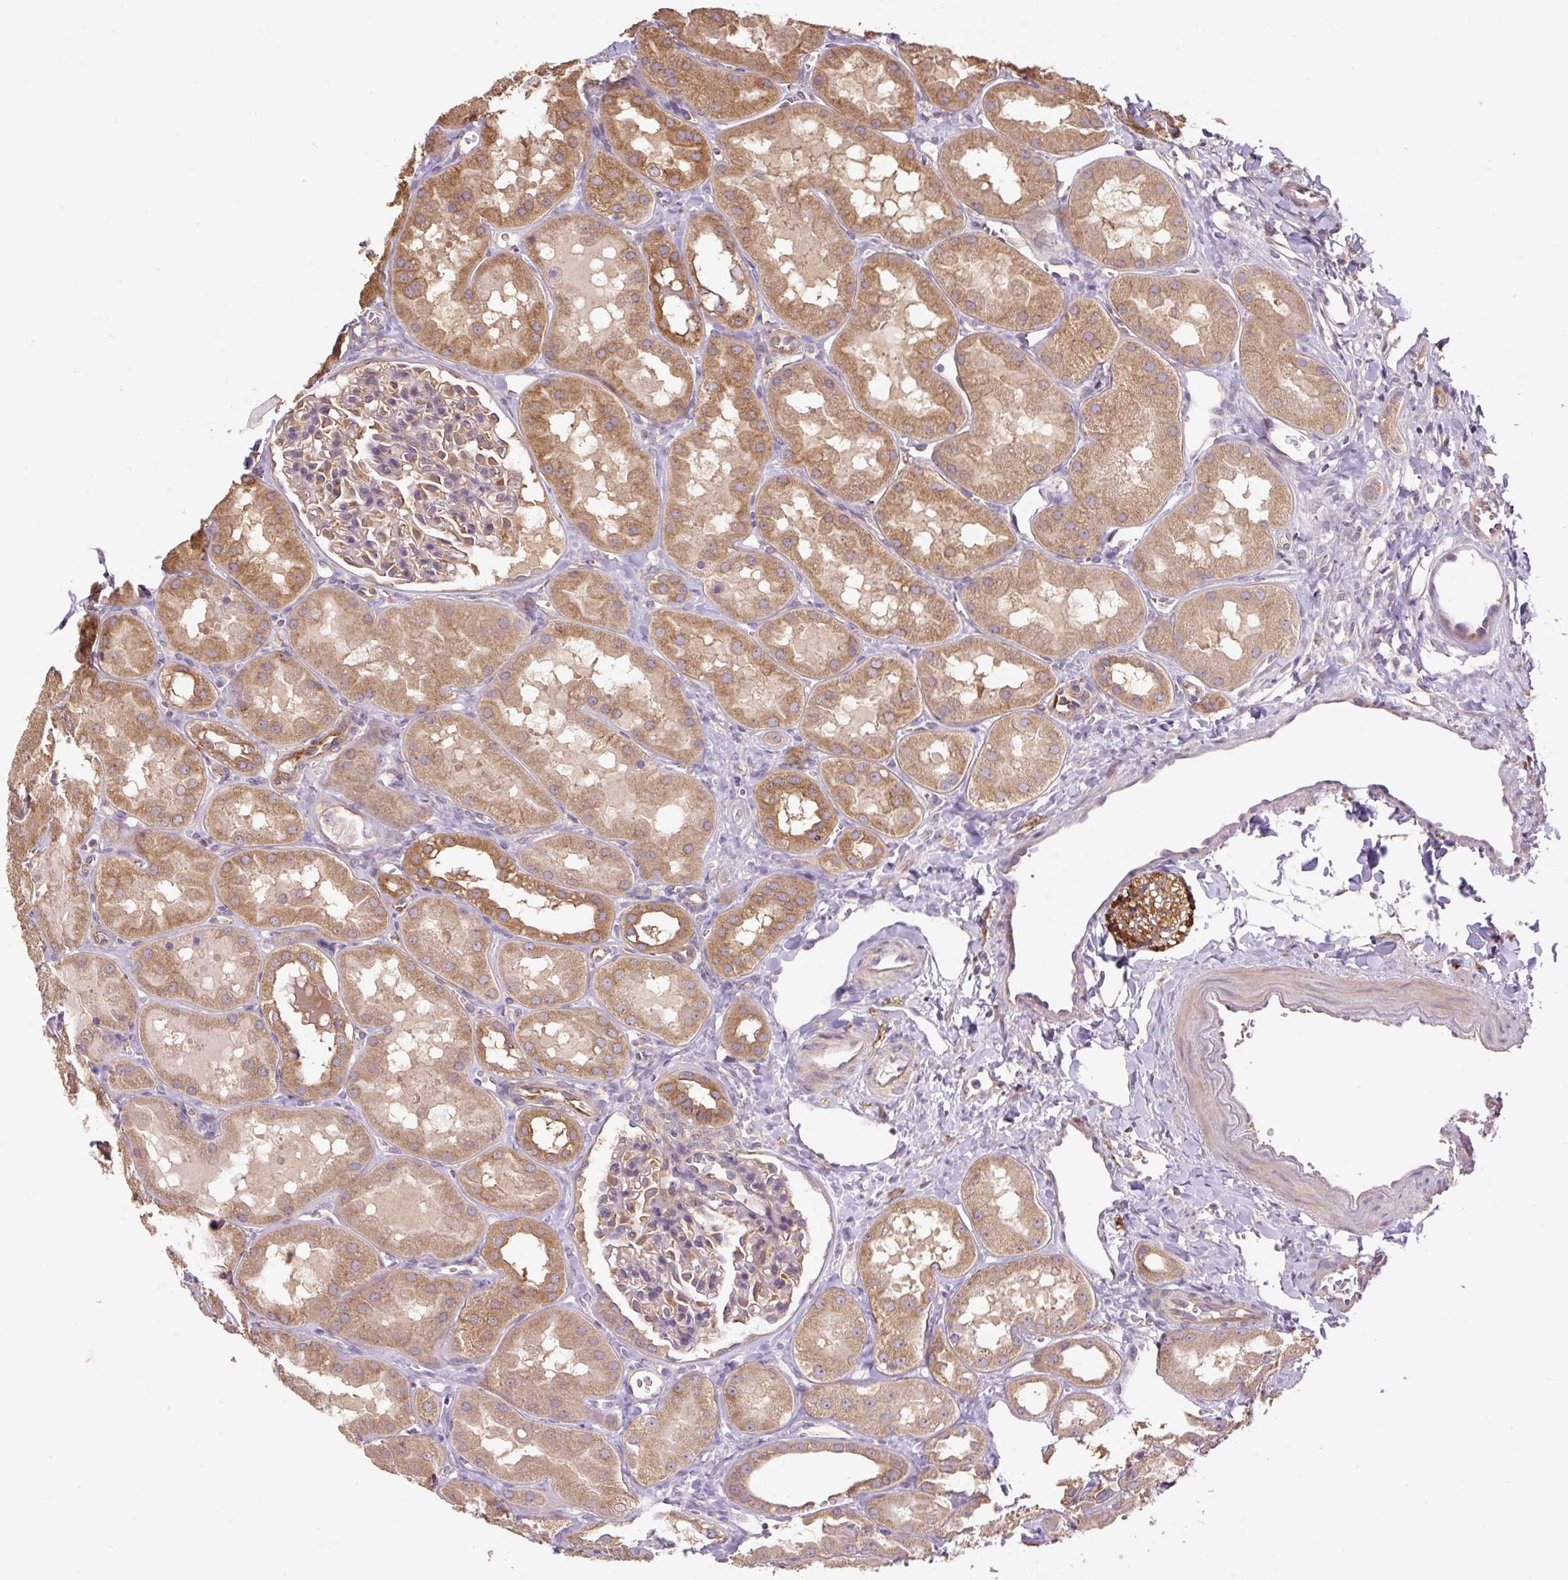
{"staining": {"intensity": "moderate", "quantity": "<25%", "location": "cytoplasmic/membranous"}, "tissue": "kidney", "cell_type": "Cells in glomeruli", "image_type": "normal", "snomed": [{"axis": "morphology", "description": "Normal tissue, NOS"}, {"axis": "topography", "description": "Kidney"}, {"axis": "topography", "description": "Urinary bladder"}], "caption": "Moderate cytoplasmic/membranous protein expression is present in about <25% of cells in glomeruli in kidney. Immunohistochemistry stains the protein in brown and the nuclei are stained blue.", "gene": "COX8A", "patient": {"sex": "male", "age": 16}}